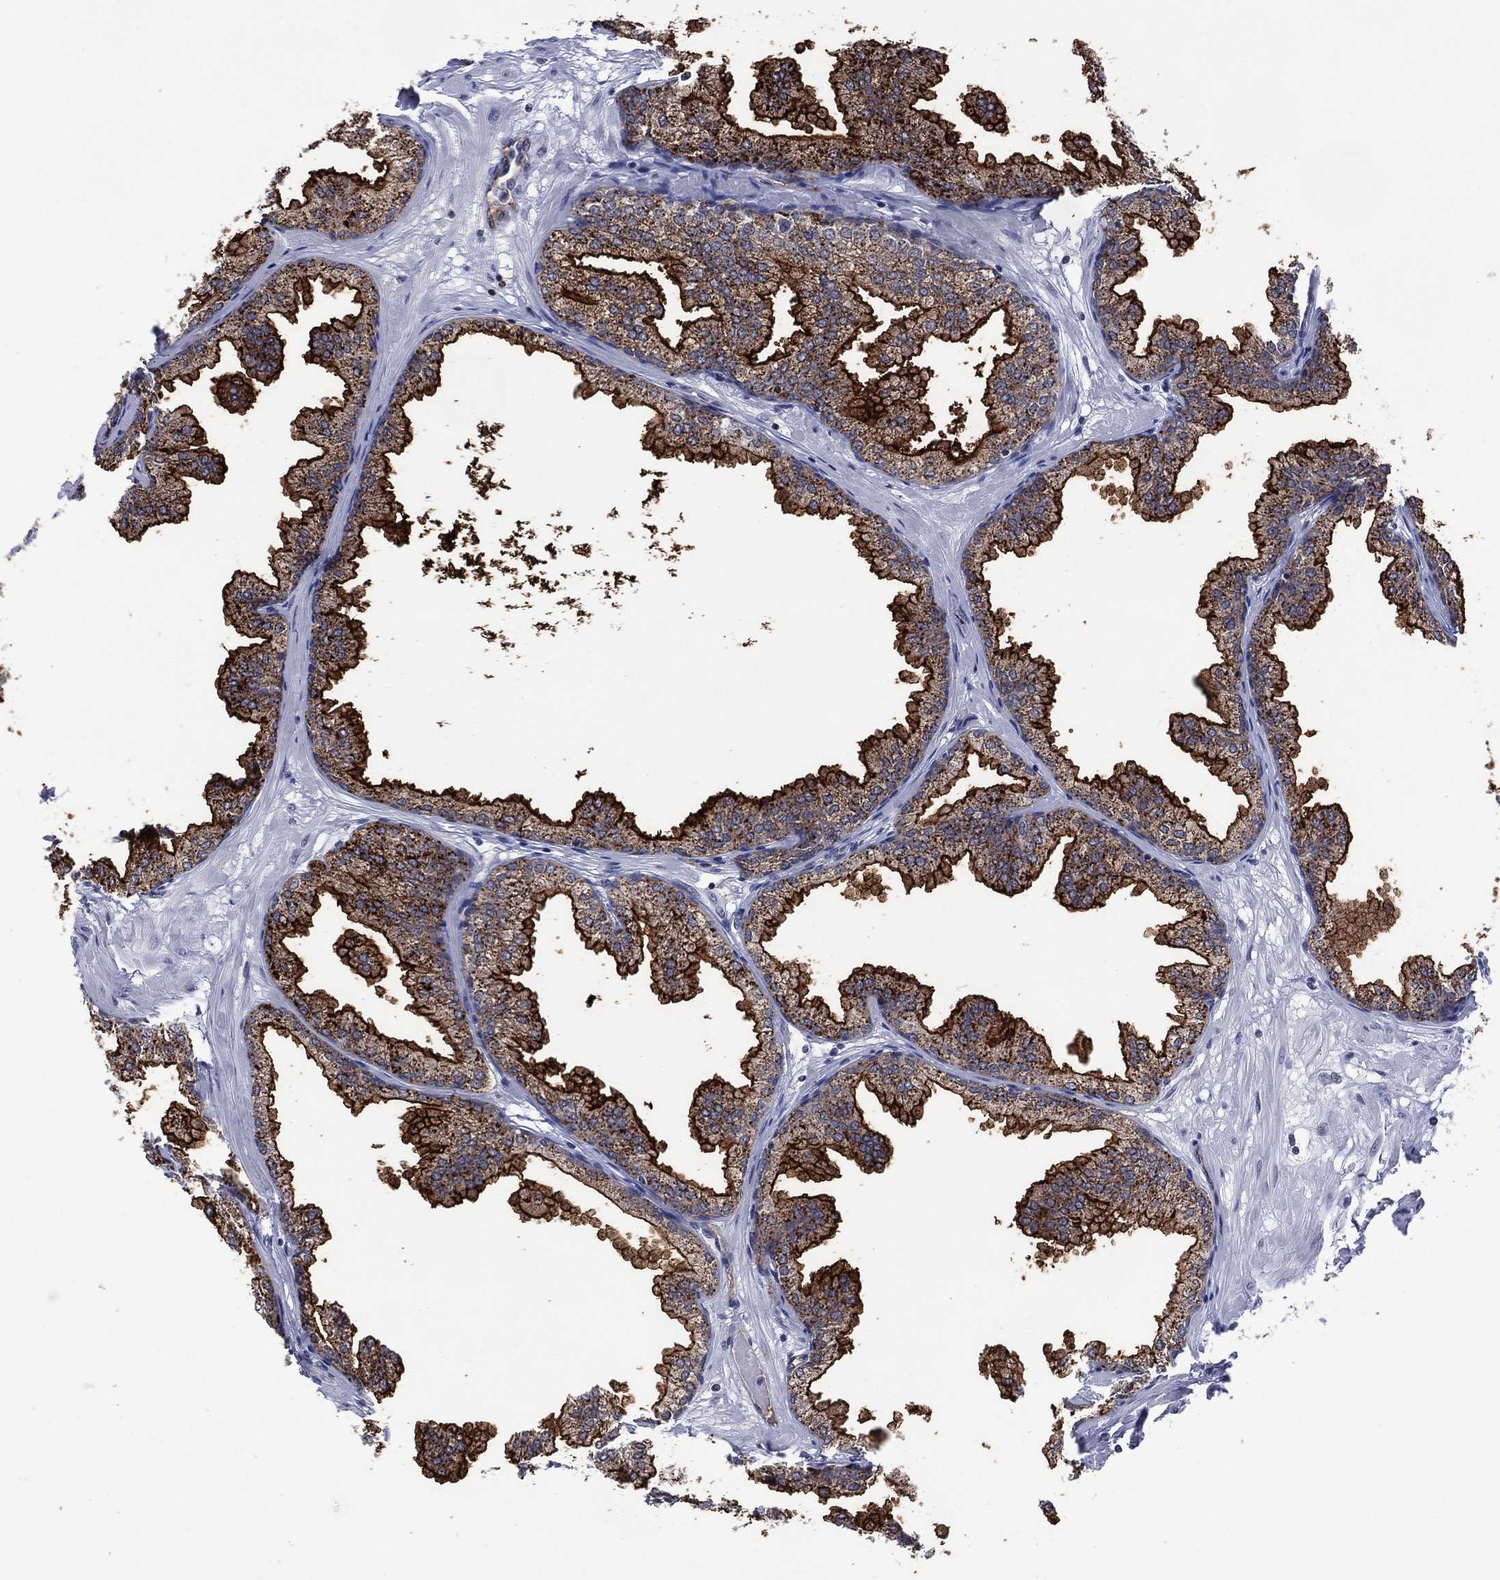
{"staining": {"intensity": "strong", "quantity": ">75%", "location": "cytoplasmic/membranous"}, "tissue": "prostate", "cell_type": "Glandular cells", "image_type": "normal", "snomed": [{"axis": "morphology", "description": "Normal tissue, NOS"}, {"axis": "topography", "description": "Prostate"}], "caption": "Protein staining by IHC displays strong cytoplasmic/membranous positivity in approximately >75% of glandular cells in benign prostate. The protein is stained brown, and the nuclei are stained in blue (DAB IHC with brightfield microscopy, high magnification).", "gene": "DPP4", "patient": {"sex": "male", "age": 37}}